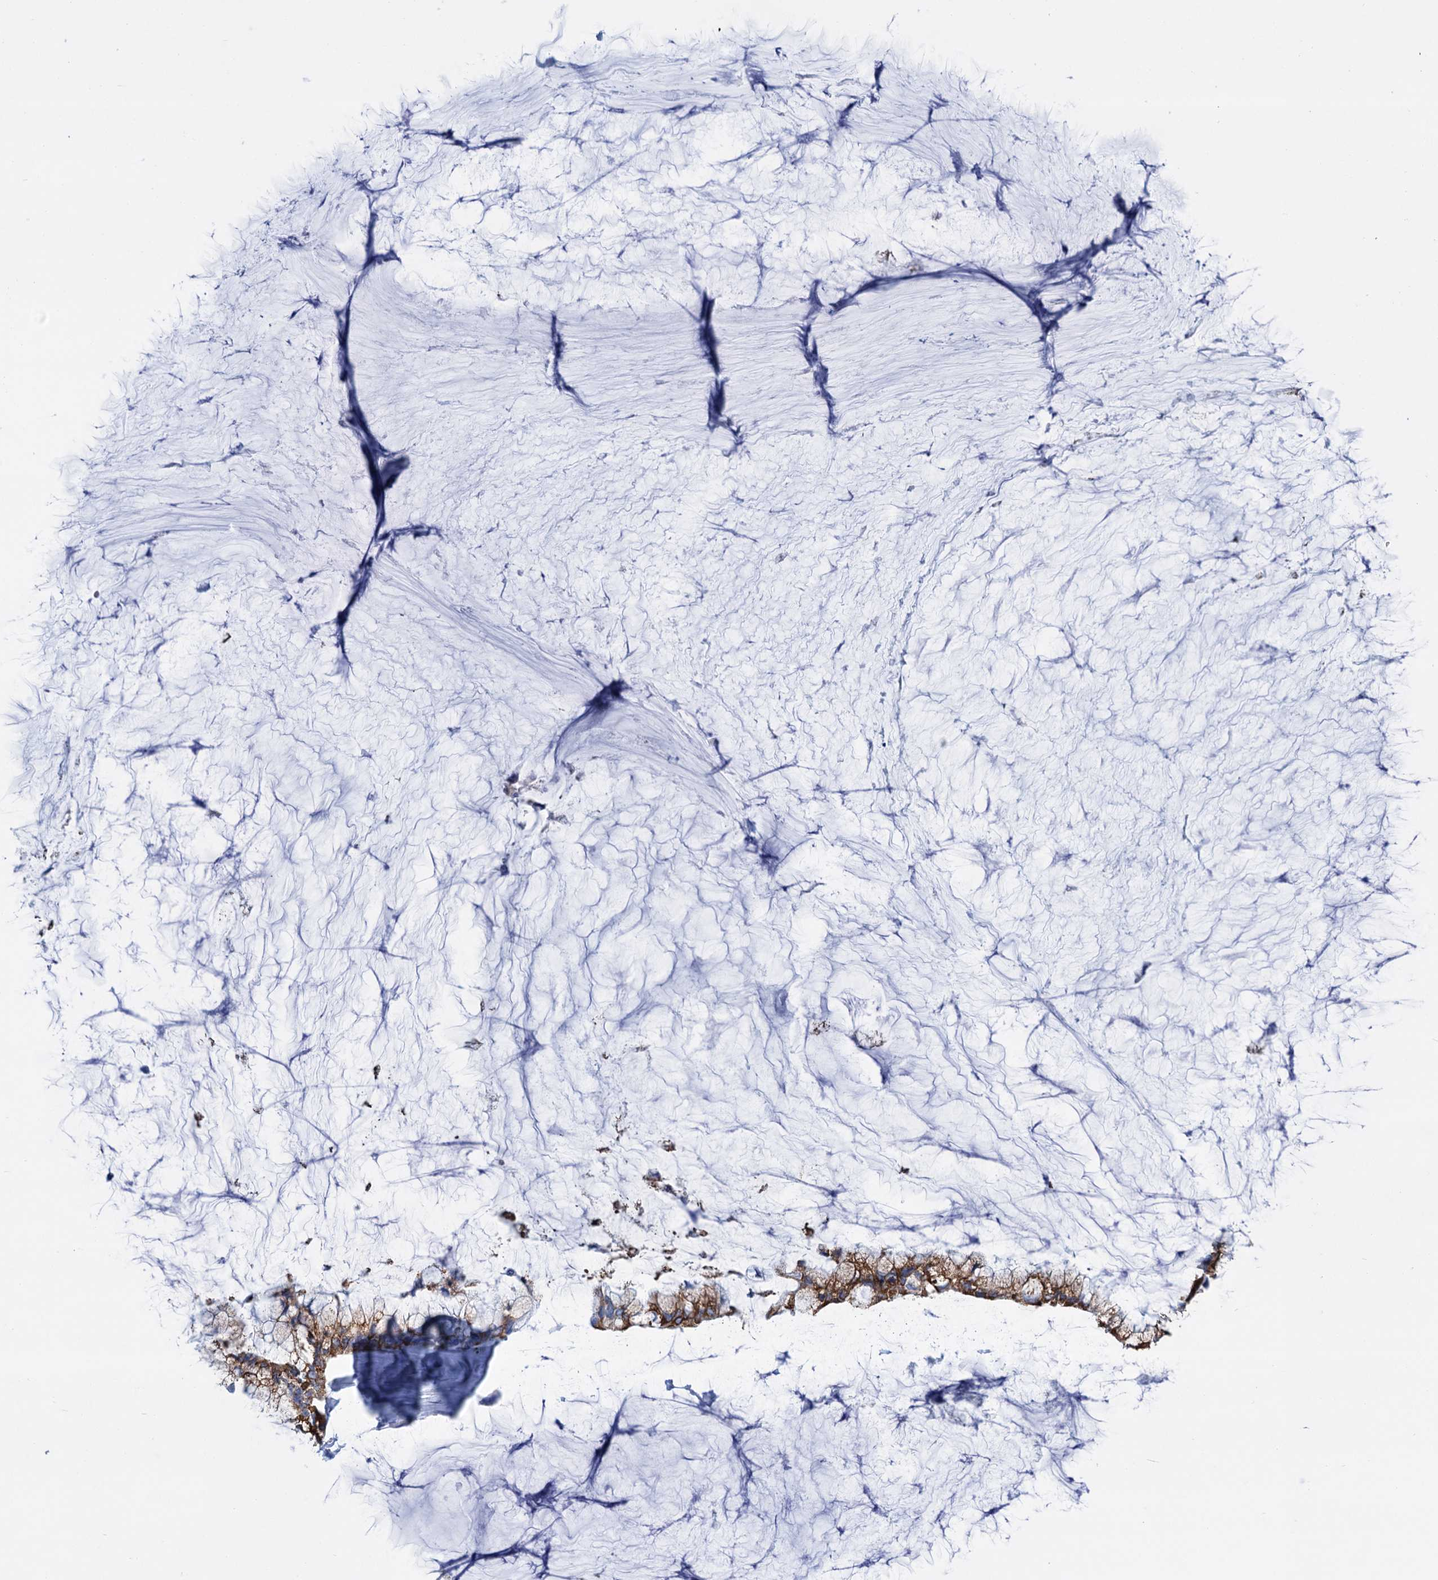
{"staining": {"intensity": "moderate", "quantity": ">75%", "location": "cytoplasmic/membranous"}, "tissue": "ovarian cancer", "cell_type": "Tumor cells", "image_type": "cancer", "snomed": [{"axis": "morphology", "description": "Cystadenocarcinoma, mucinous, NOS"}, {"axis": "topography", "description": "Ovary"}], "caption": "IHC image of neoplastic tissue: human ovarian cancer (mucinous cystadenocarcinoma) stained using IHC exhibits medium levels of moderate protein expression localized specifically in the cytoplasmic/membranous of tumor cells, appearing as a cytoplasmic/membranous brown color.", "gene": "FBXW12", "patient": {"sex": "female", "age": 39}}